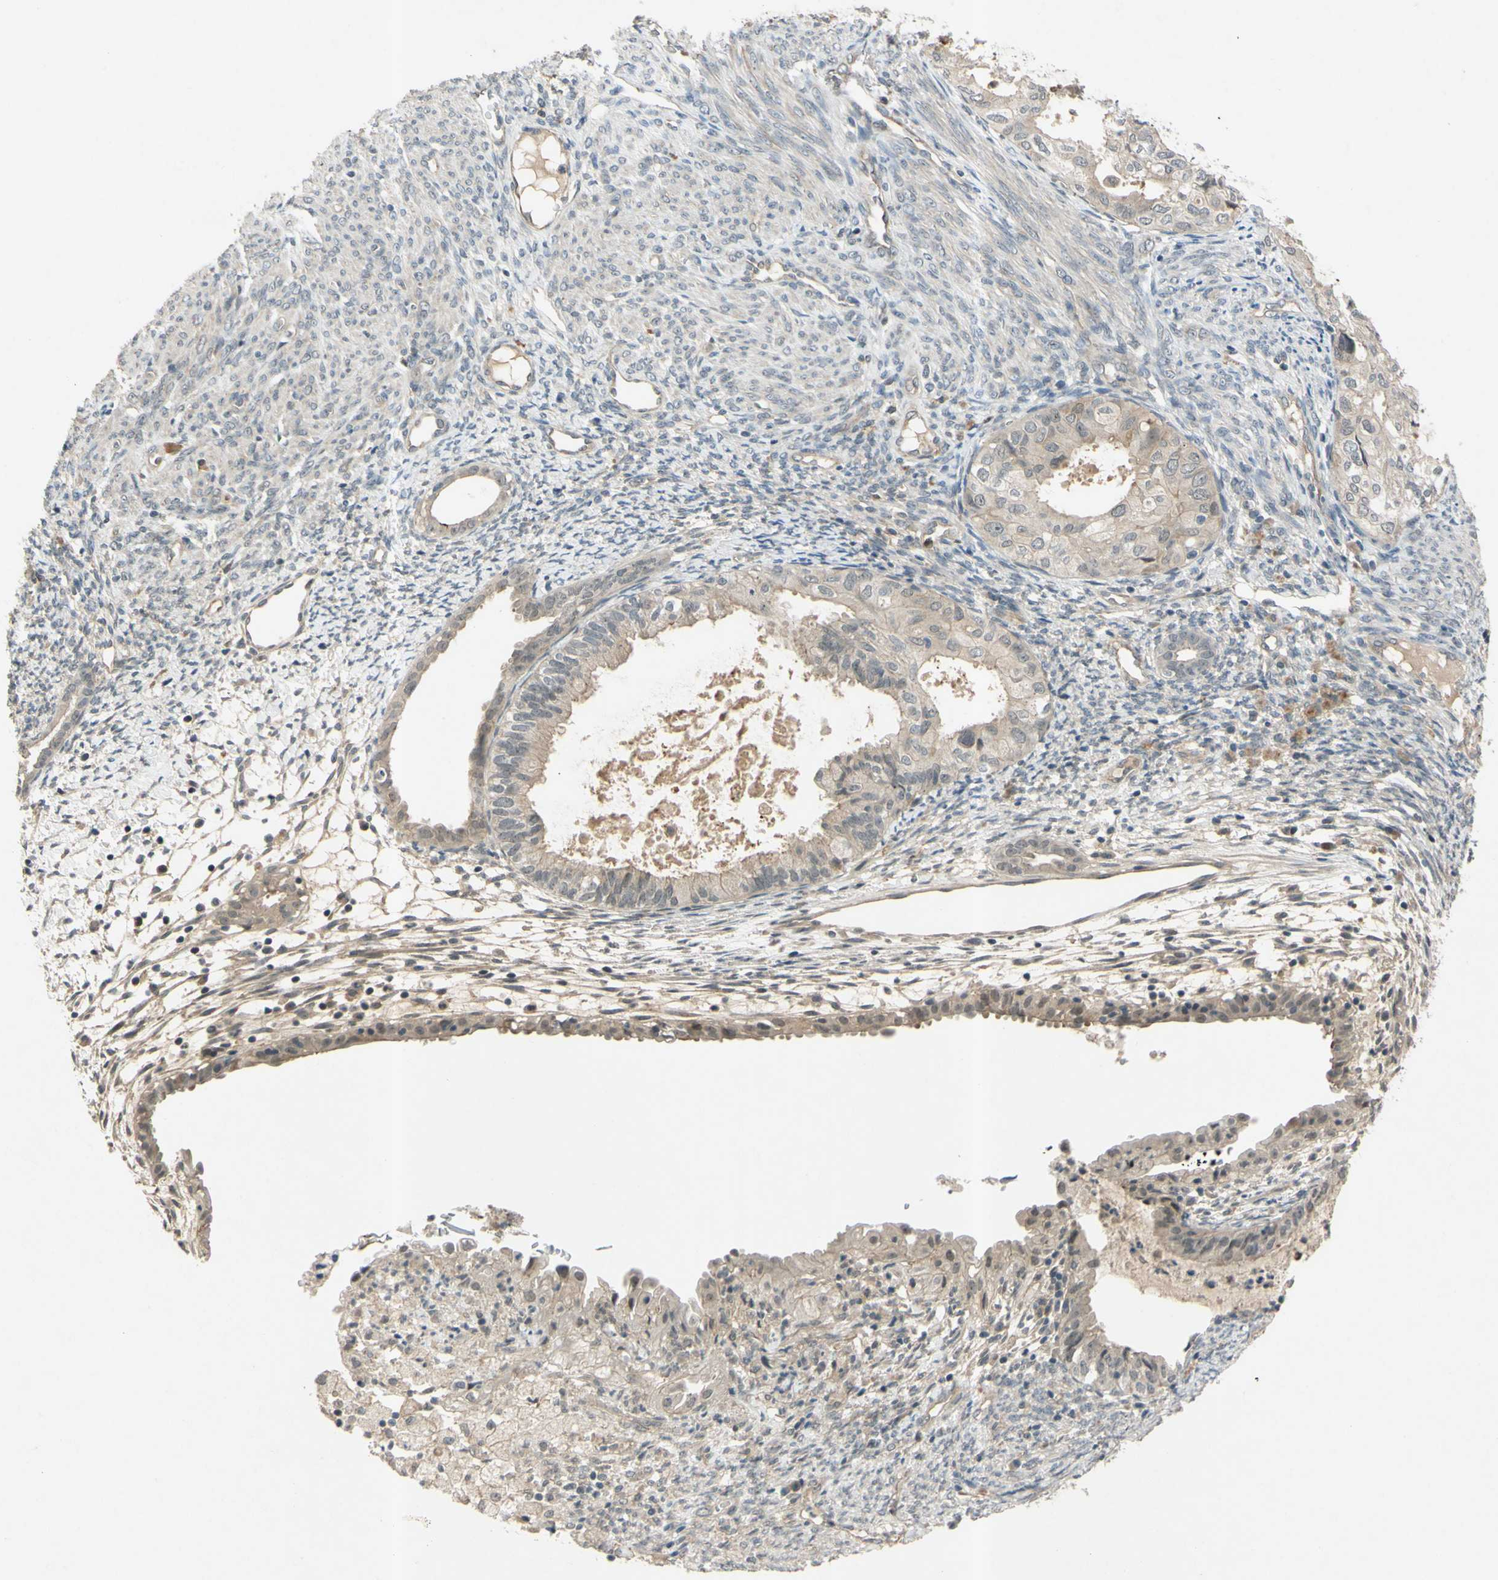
{"staining": {"intensity": "weak", "quantity": ">75%", "location": "cytoplasmic/membranous"}, "tissue": "cervical cancer", "cell_type": "Tumor cells", "image_type": "cancer", "snomed": [{"axis": "morphology", "description": "Normal tissue, NOS"}, {"axis": "morphology", "description": "Adenocarcinoma, NOS"}, {"axis": "topography", "description": "Cervix"}, {"axis": "topography", "description": "Endometrium"}], "caption": "Protein staining demonstrates weak cytoplasmic/membranous positivity in about >75% of tumor cells in cervical adenocarcinoma.", "gene": "ALK", "patient": {"sex": "female", "age": 86}}